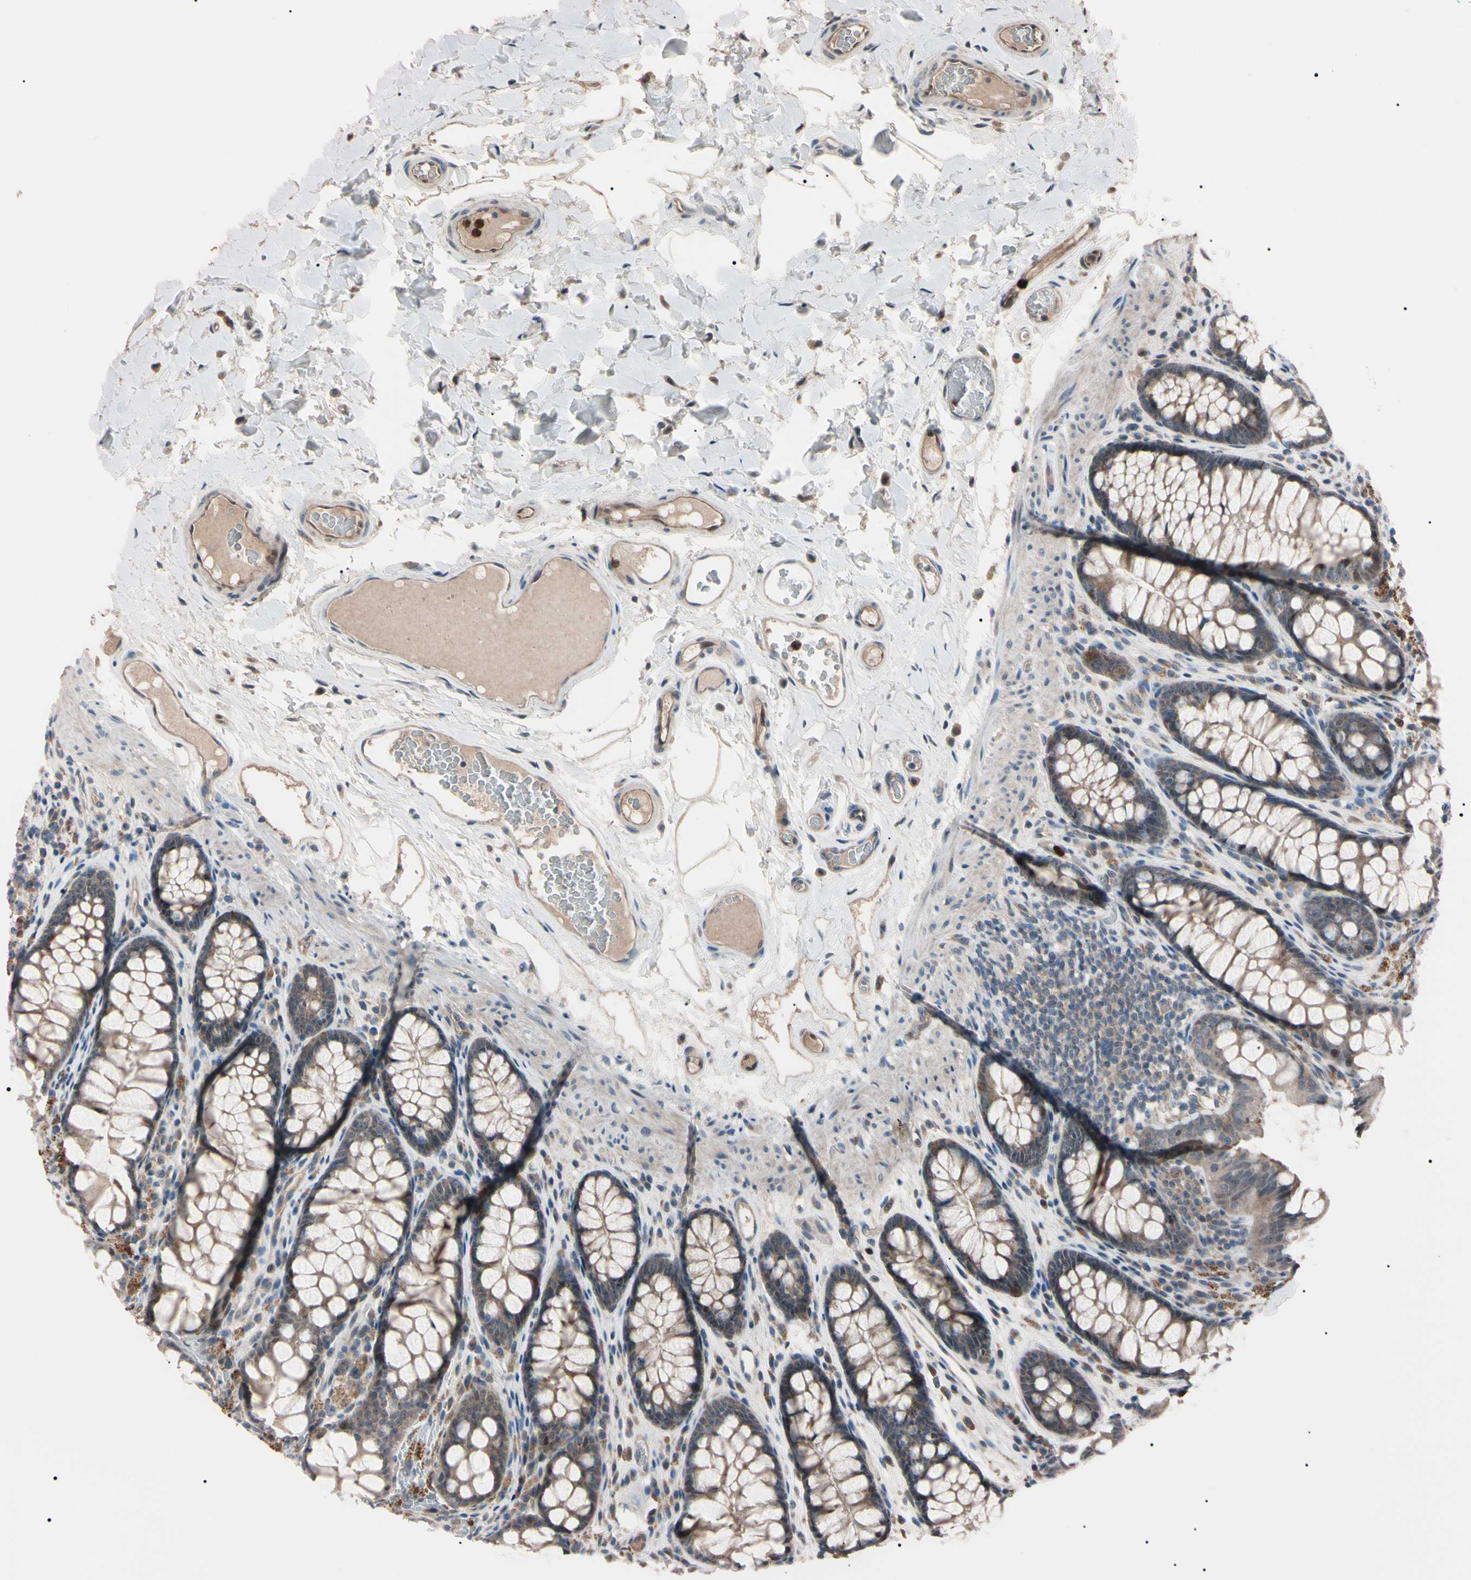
{"staining": {"intensity": "moderate", "quantity": ">75%", "location": "cytoplasmic/membranous"}, "tissue": "colon", "cell_type": "Endothelial cells", "image_type": "normal", "snomed": [{"axis": "morphology", "description": "Normal tissue, NOS"}, {"axis": "topography", "description": "Colon"}], "caption": "An immunohistochemistry histopathology image of normal tissue is shown. Protein staining in brown shows moderate cytoplasmic/membranous positivity in colon within endothelial cells. Using DAB (3,3'-diaminobenzidine) (brown) and hematoxylin (blue) stains, captured at high magnification using brightfield microscopy.", "gene": "TRAF5", "patient": {"sex": "female", "age": 55}}